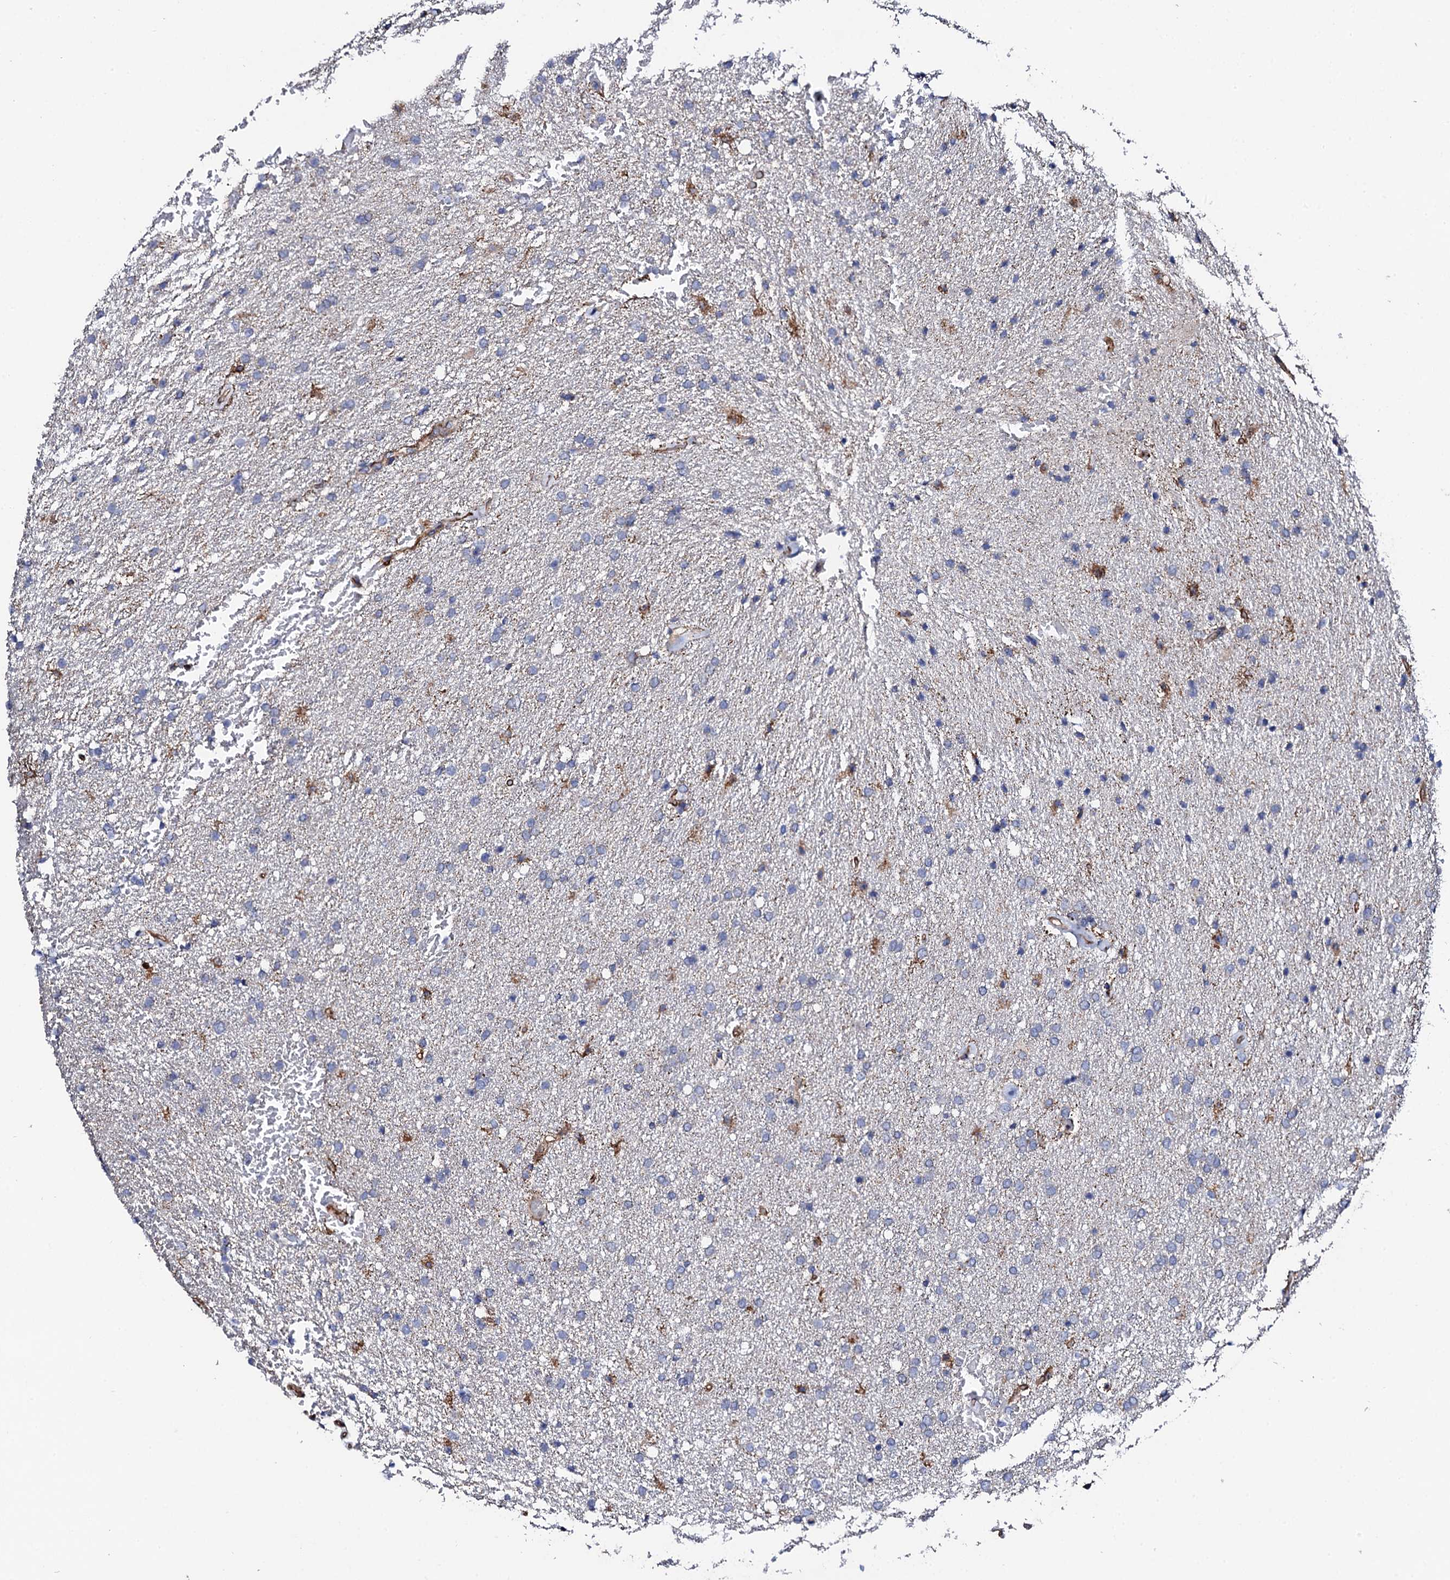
{"staining": {"intensity": "strong", "quantity": "<25%", "location": "cytoplasmic/membranous"}, "tissue": "glioma", "cell_type": "Tumor cells", "image_type": "cancer", "snomed": [{"axis": "morphology", "description": "Glioma, malignant, High grade"}, {"axis": "topography", "description": "Brain"}], "caption": "Glioma was stained to show a protein in brown. There is medium levels of strong cytoplasmic/membranous positivity in approximately <25% of tumor cells.", "gene": "DBX1", "patient": {"sex": "male", "age": 72}}